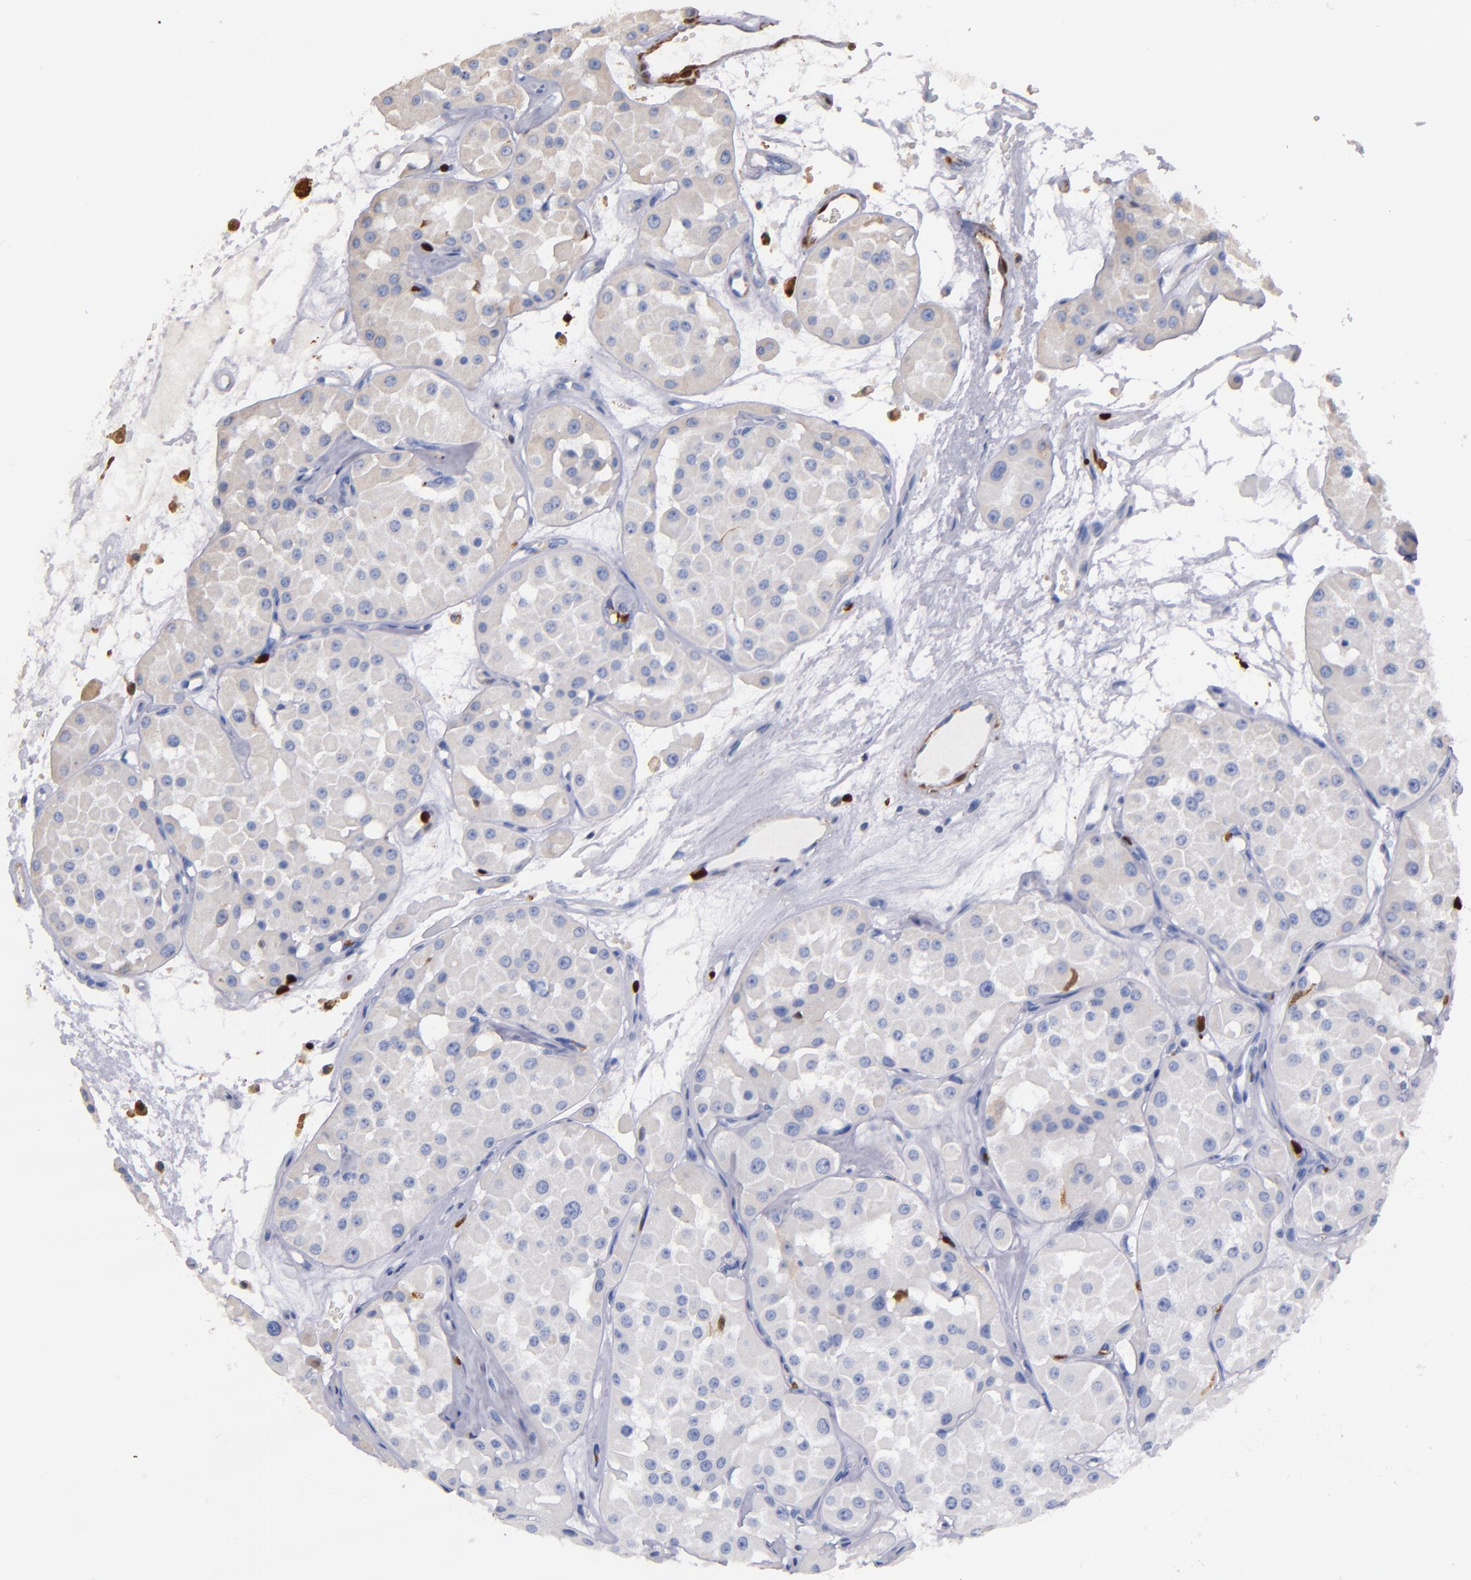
{"staining": {"intensity": "weak", "quantity": "25%-75%", "location": "cytoplasmic/membranous"}, "tissue": "renal cancer", "cell_type": "Tumor cells", "image_type": "cancer", "snomed": [{"axis": "morphology", "description": "Adenocarcinoma, uncertain malignant potential"}, {"axis": "topography", "description": "Kidney"}], "caption": "Approximately 25%-75% of tumor cells in adenocarcinoma,  uncertain malignant potential (renal) demonstrate weak cytoplasmic/membranous protein staining as visualized by brown immunohistochemical staining.", "gene": "S100A4", "patient": {"sex": "male", "age": 63}}